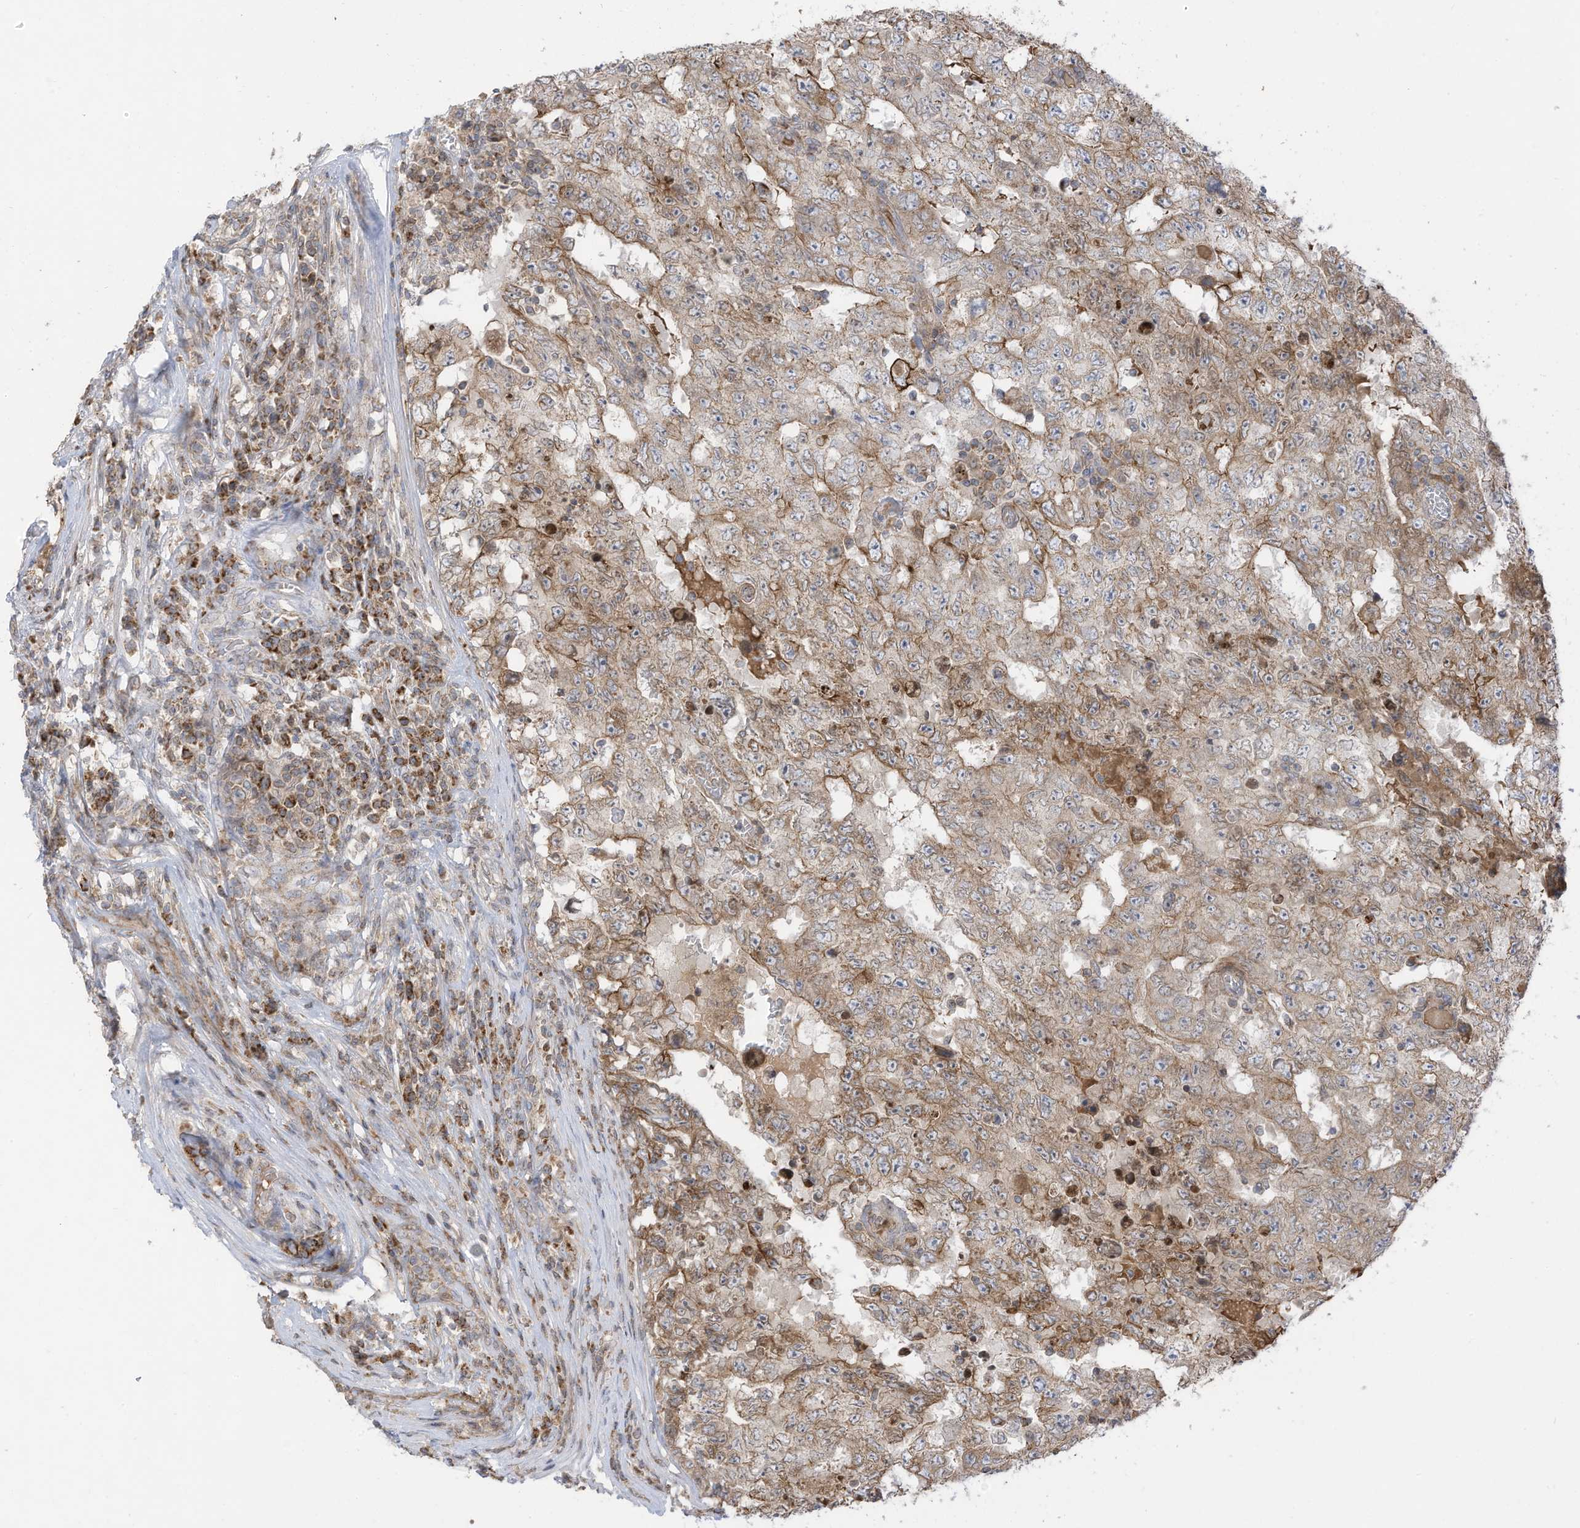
{"staining": {"intensity": "moderate", "quantity": ">75%", "location": "cytoplasmic/membranous"}, "tissue": "testis cancer", "cell_type": "Tumor cells", "image_type": "cancer", "snomed": [{"axis": "morphology", "description": "Carcinoma, Embryonal, NOS"}, {"axis": "topography", "description": "Testis"}], "caption": "Immunohistochemical staining of testis embryonal carcinoma reveals medium levels of moderate cytoplasmic/membranous protein positivity in approximately >75% of tumor cells.", "gene": "CGAS", "patient": {"sex": "male", "age": 26}}